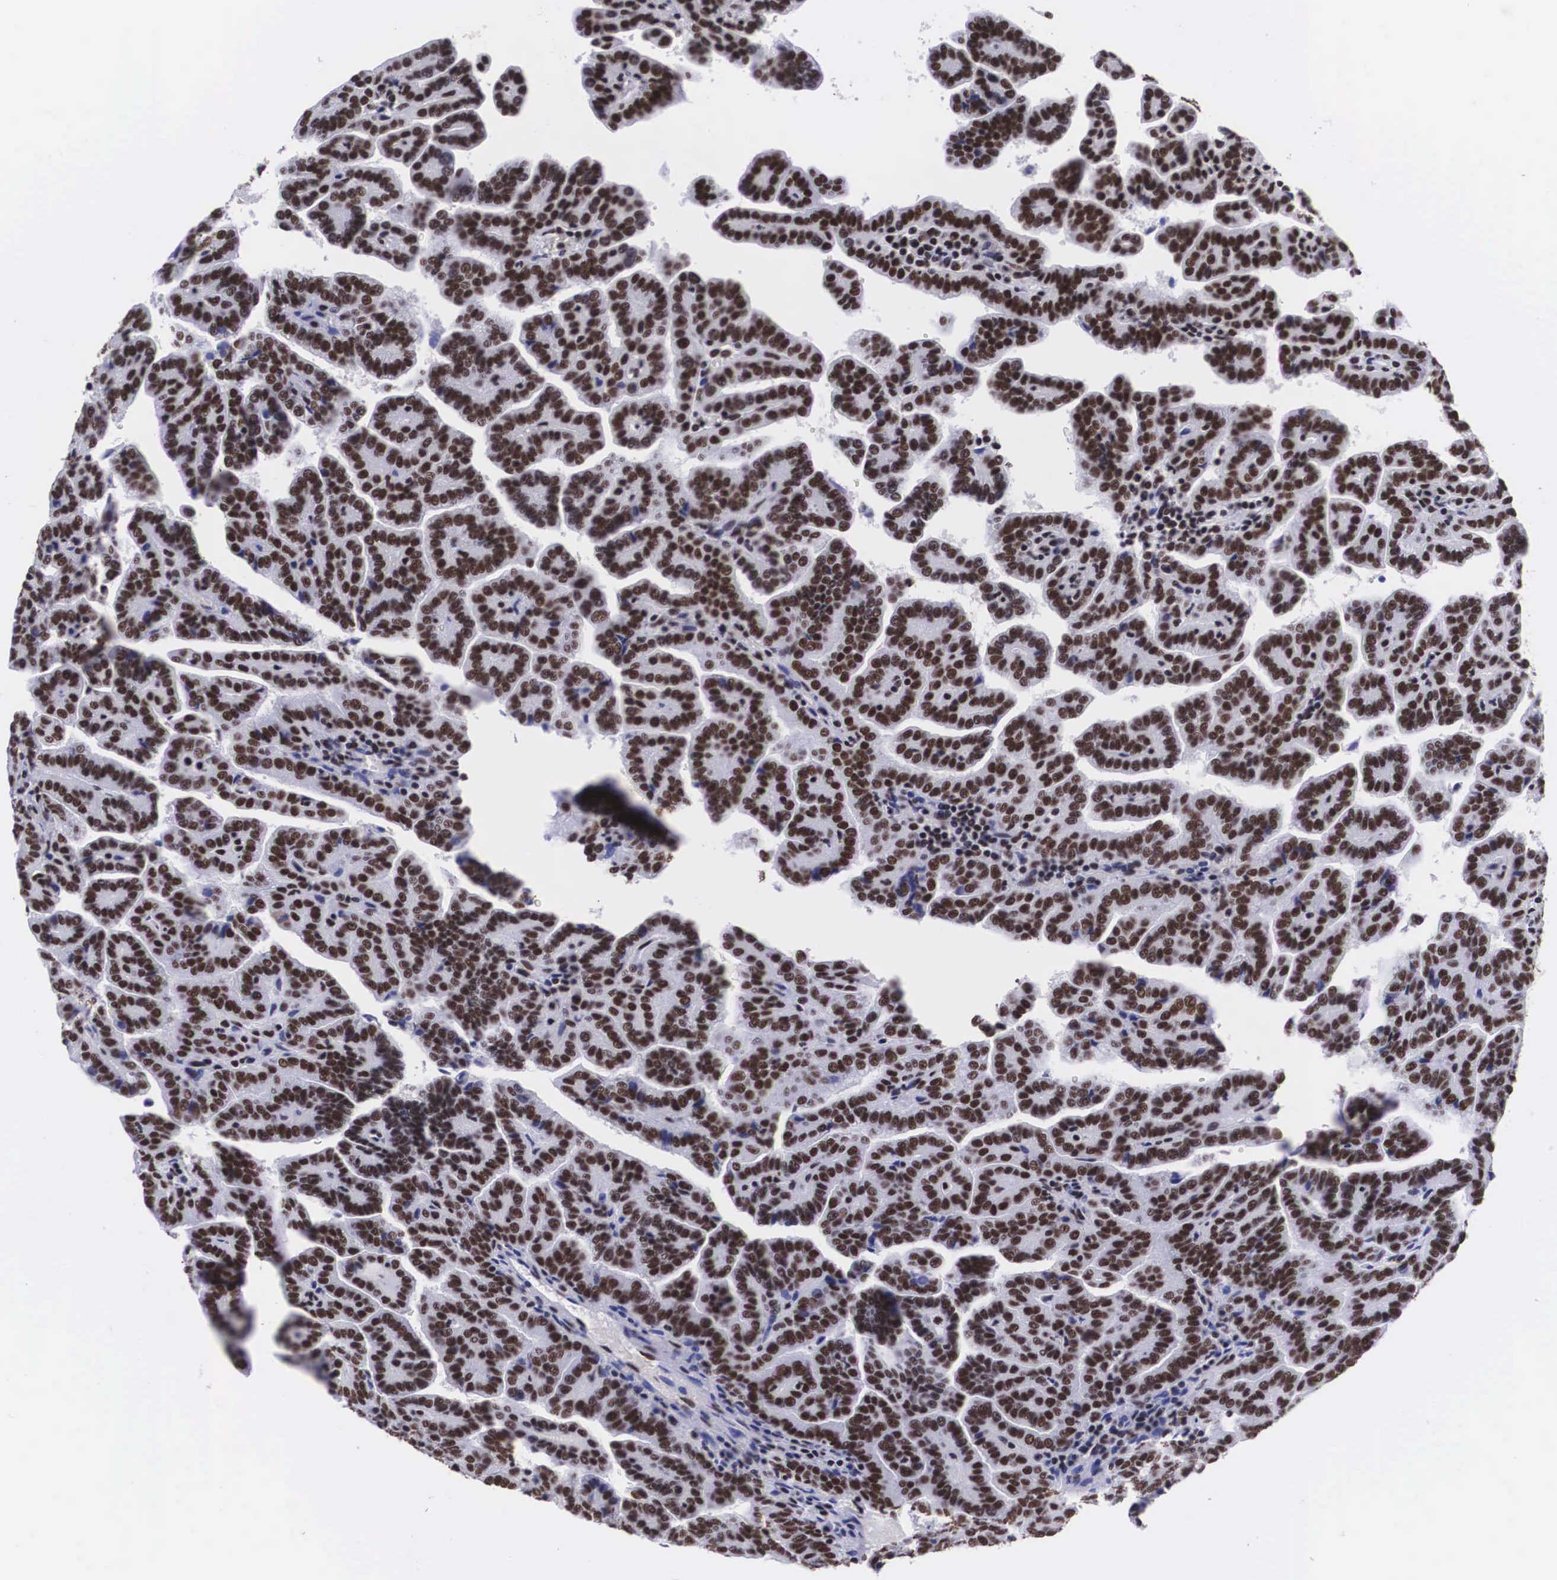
{"staining": {"intensity": "moderate", "quantity": ">75%", "location": "nuclear"}, "tissue": "renal cancer", "cell_type": "Tumor cells", "image_type": "cancer", "snomed": [{"axis": "morphology", "description": "Adenocarcinoma, NOS"}, {"axis": "topography", "description": "Kidney"}], "caption": "Brown immunohistochemical staining in renal adenocarcinoma shows moderate nuclear expression in approximately >75% of tumor cells.", "gene": "SF3A1", "patient": {"sex": "male", "age": 61}}